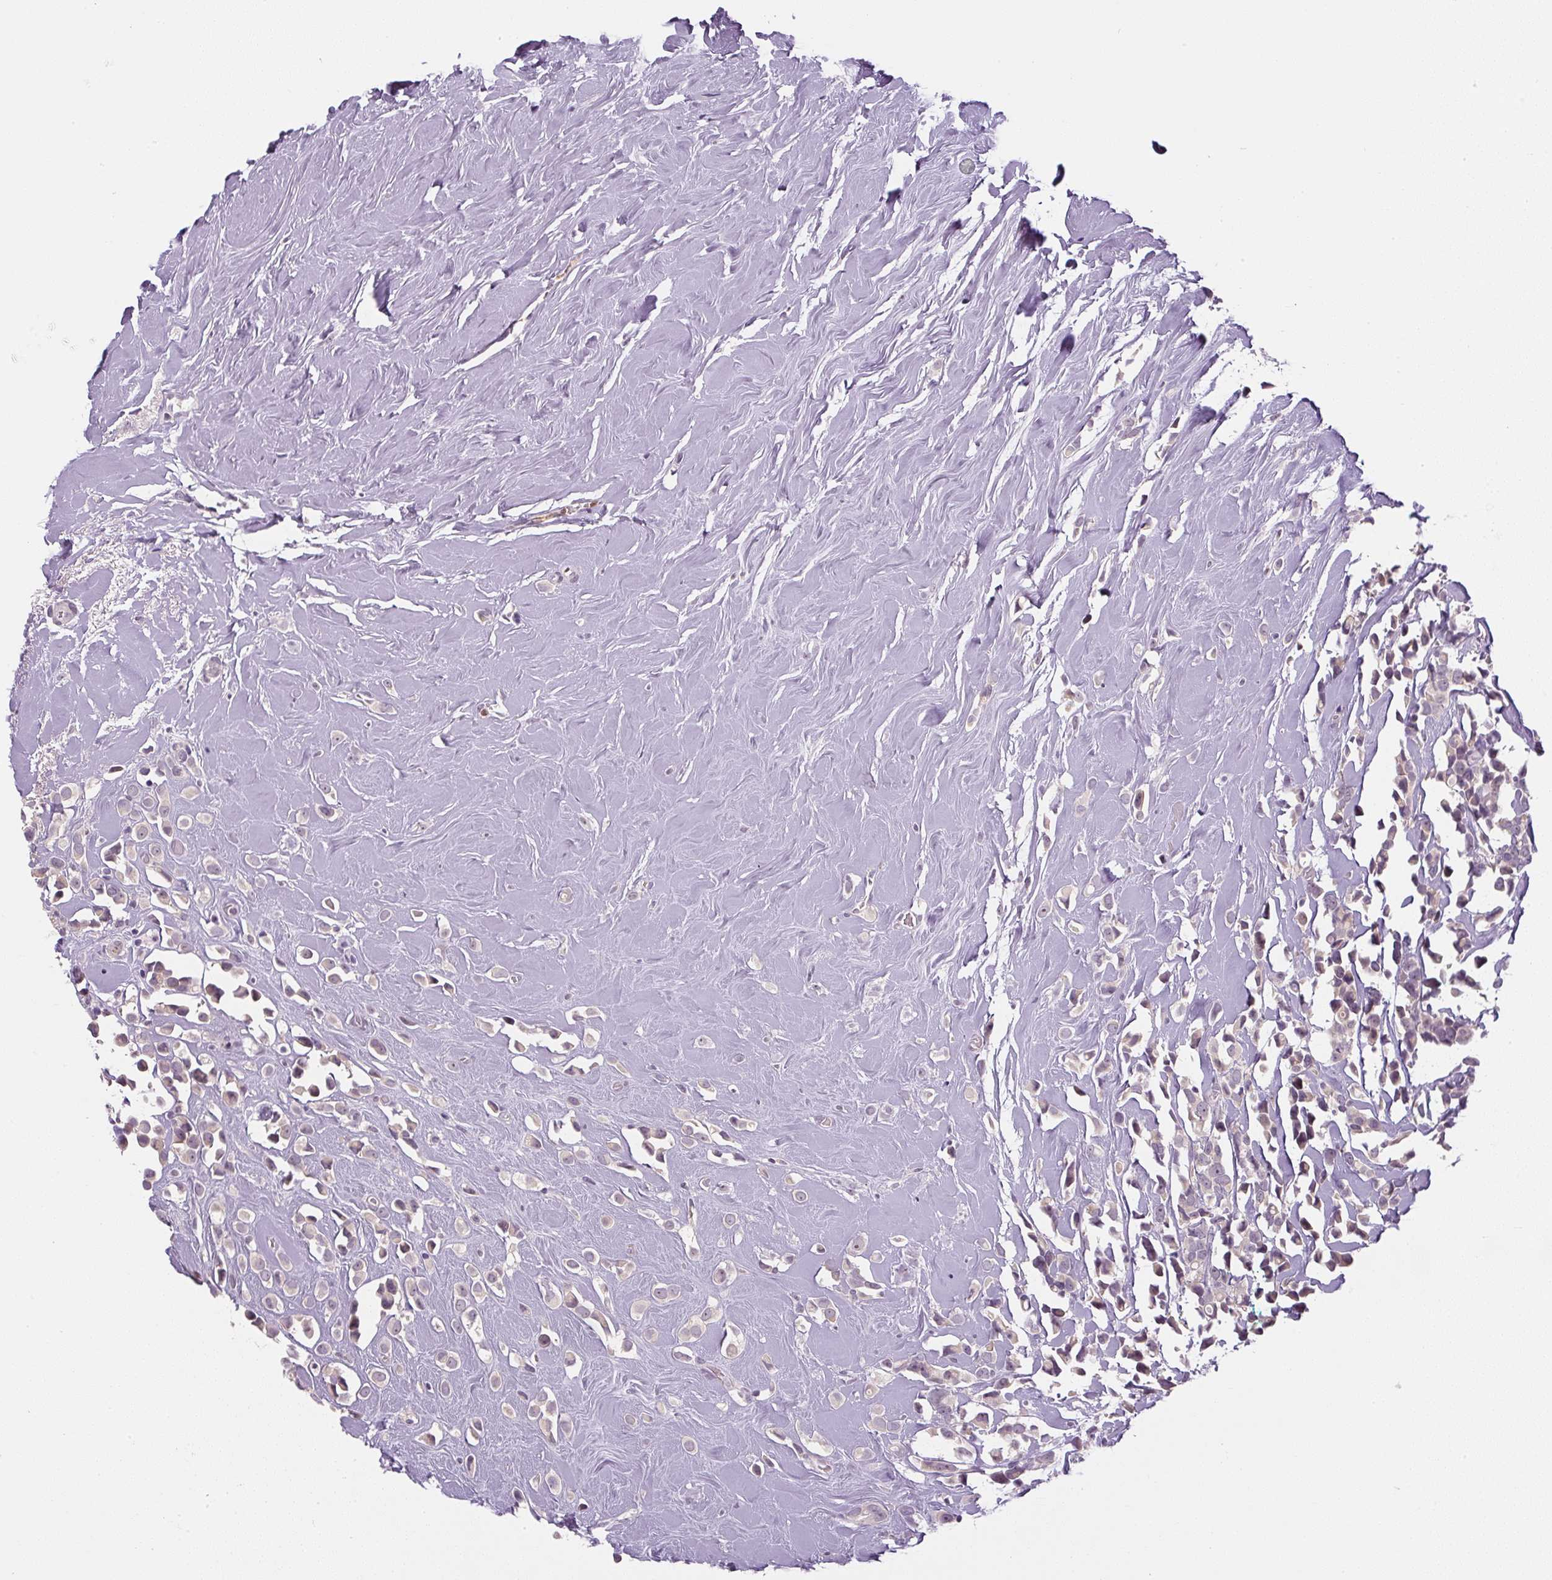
{"staining": {"intensity": "negative", "quantity": "none", "location": "none"}, "tissue": "breast cancer", "cell_type": "Tumor cells", "image_type": "cancer", "snomed": [{"axis": "morphology", "description": "Duct carcinoma"}, {"axis": "topography", "description": "Breast"}], "caption": "Tumor cells show no significant positivity in infiltrating ductal carcinoma (breast).", "gene": "SGF29", "patient": {"sex": "female", "age": 80}}